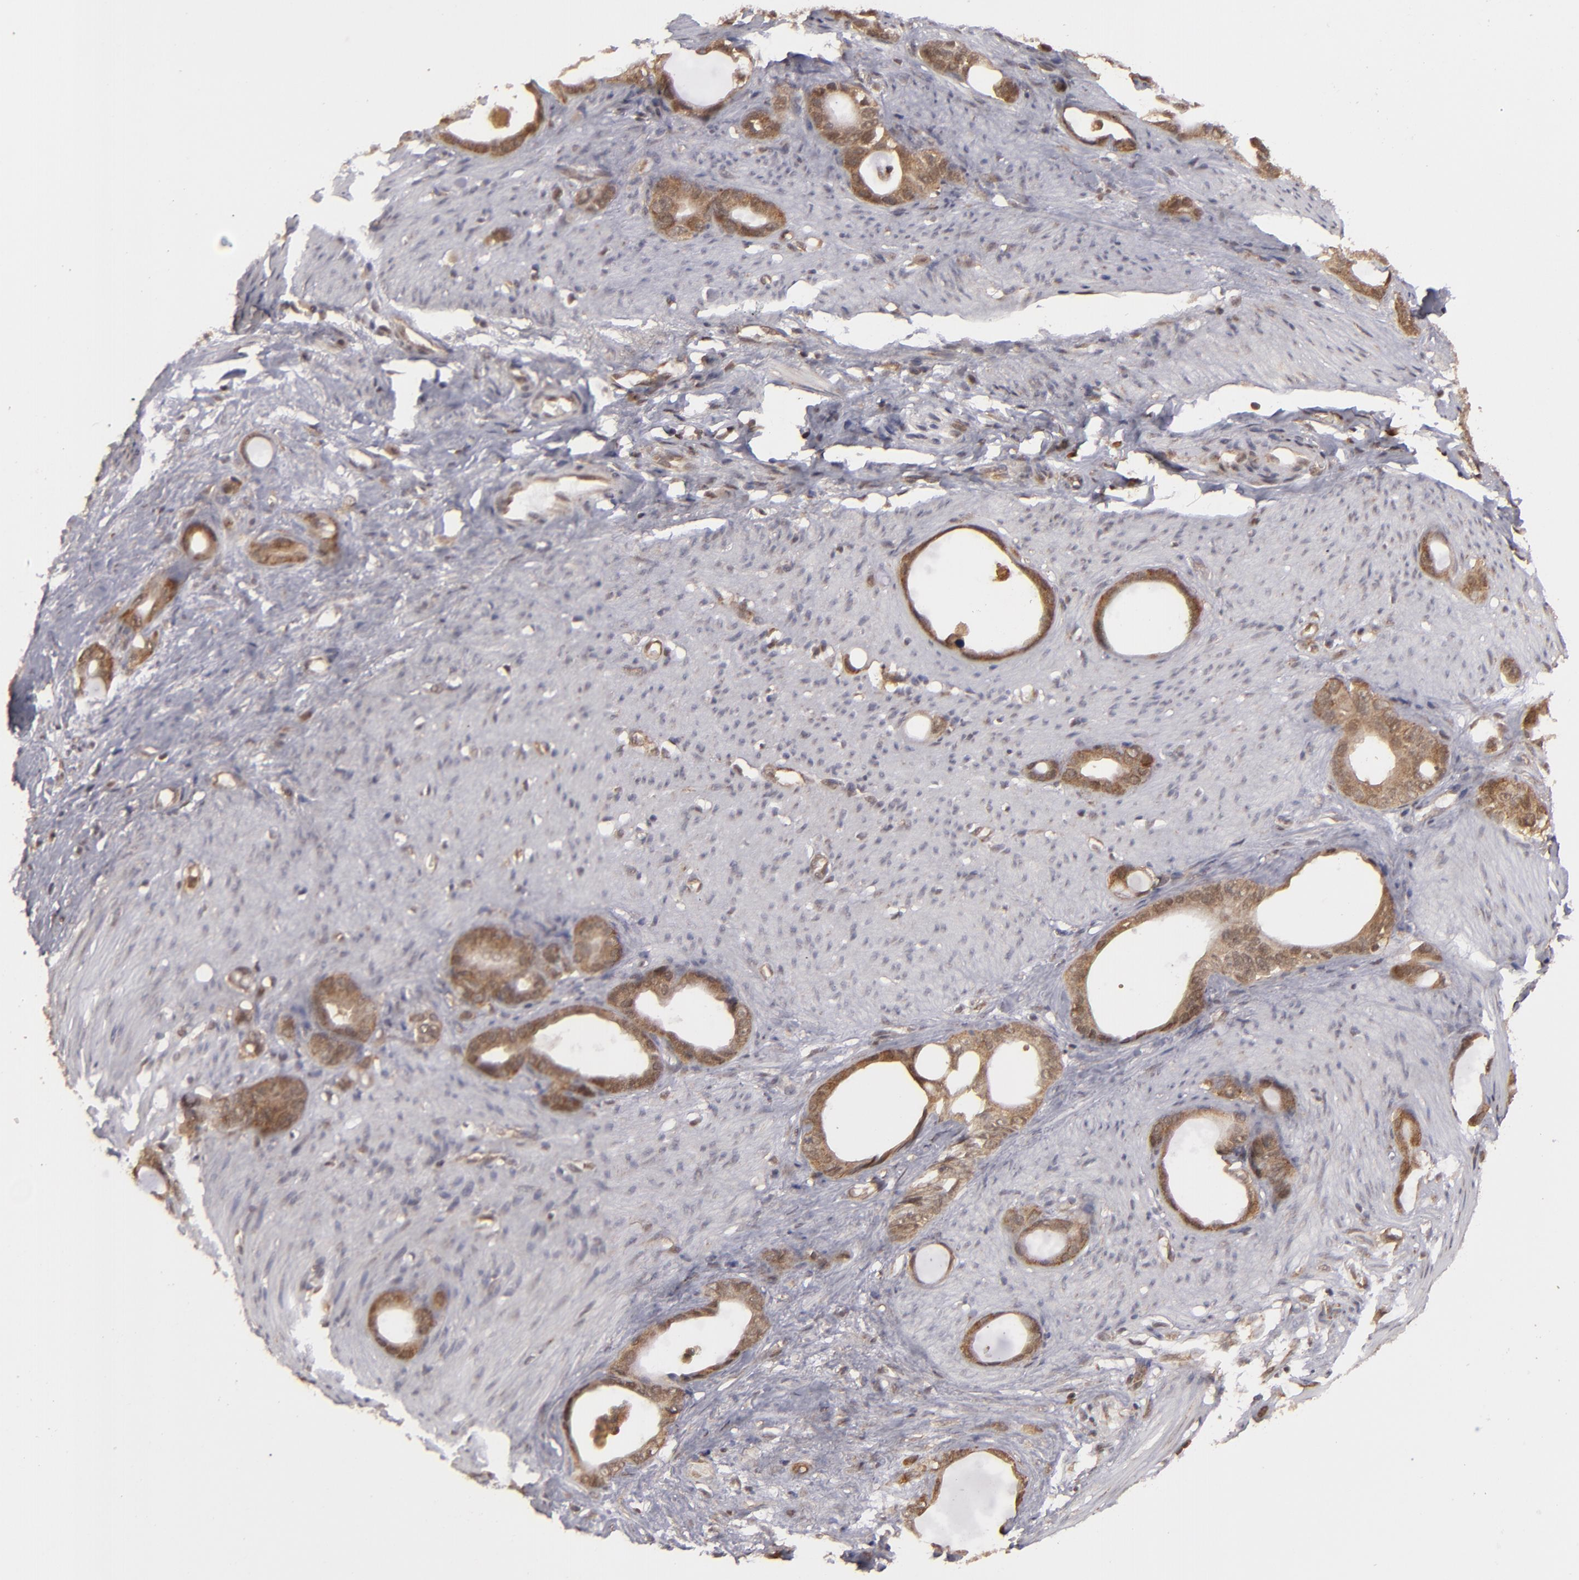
{"staining": {"intensity": "moderate", "quantity": ">75%", "location": "cytoplasmic/membranous"}, "tissue": "stomach cancer", "cell_type": "Tumor cells", "image_type": "cancer", "snomed": [{"axis": "morphology", "description": "Adenocarcinoma, NOS"}, {"axis": "topography", "description": "Stomach"}], "caption": "Protein staining by immunohistochemistry (IHC) displays moderate cytoplasmic/membranous staining in approximately >75% of tumor cells in stomach cancer (adenocarcinoma).", "gene": "MAPK3", "patient": {"sex": "female", "age": 75}}